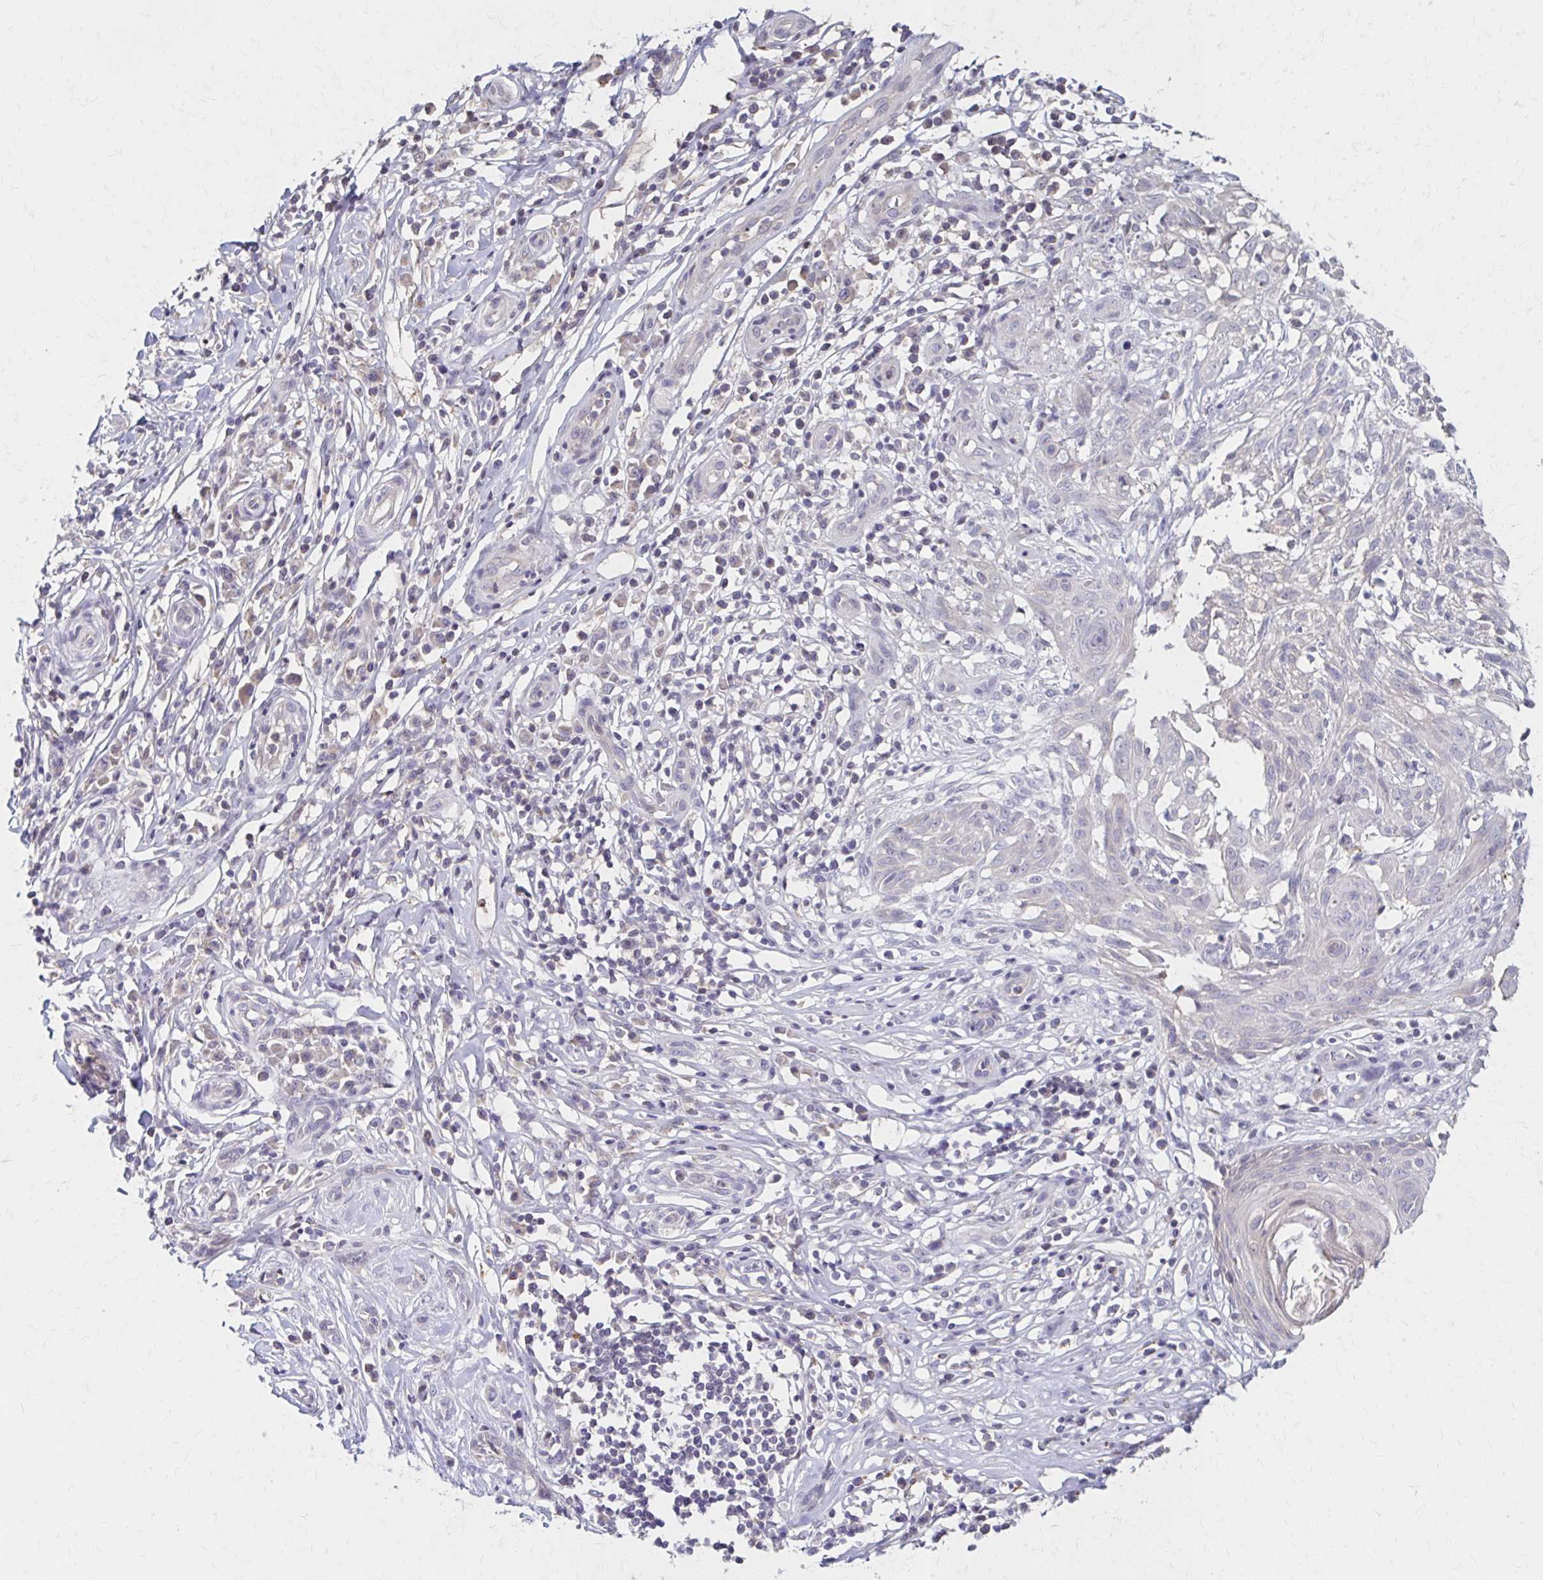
{"staining": {"intensity": "negative", "quantity": "none", "location": "none"}, "tissue": "skin cancer", "cell_type": "Tumor cells", "image_type": "cancer", "snomed": [{"axis": "morphology", "description": "Basal cell carcinoma"}, {"axis": "topography", "description": "Skin"}, {"axis": "topography", "description": "Skin, foot"}], "caption": "IHC image of neoplastic tissue: human skin cancer stained with DAB (3,3'-diaminobenzidine) reveals no significant protein staining in tumor cells.", "gene": "HMGCS2", "patient": {"sex": "female", "age": 86}}